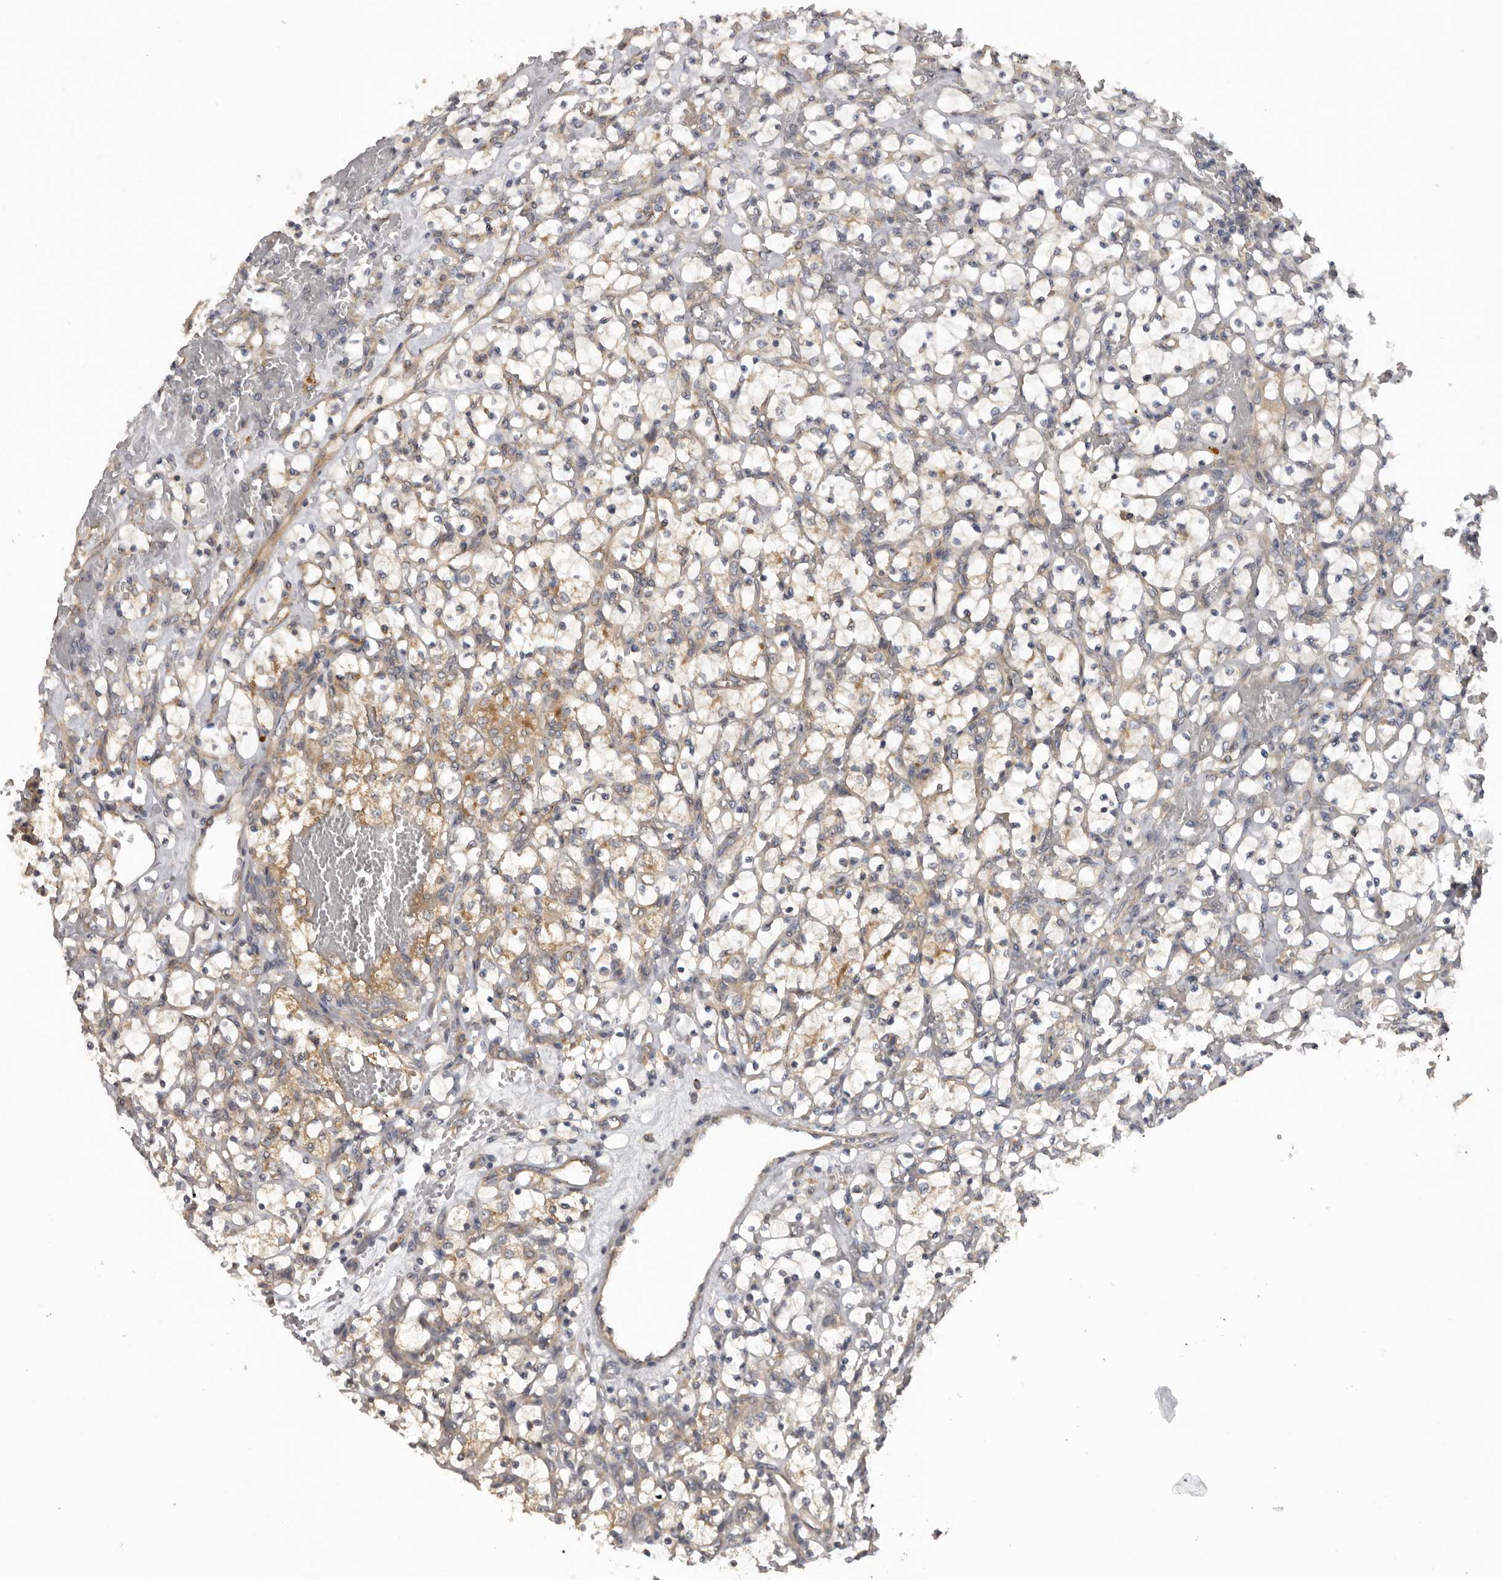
{"staining": {"intensity": "weak", "quantity": "25%-75%", "location": "cytoplasmic/membranous"}, "tissue": "renal cancer", "cell_type": "Tumor cells", "image_type": "cancer", "snomed": [{"axis": "morphology", "description": "Adenocarcinoma, NOS"}, {"axis": "topography", "description": "Kidney"}], "caption": "A histopathology image of renal cancer stained for a protein exhibits weak cytoplasmic/membranous brown staining in tumor cells.", "gene": "HINT3", "patient": {"sex": "female", "age": 69}}